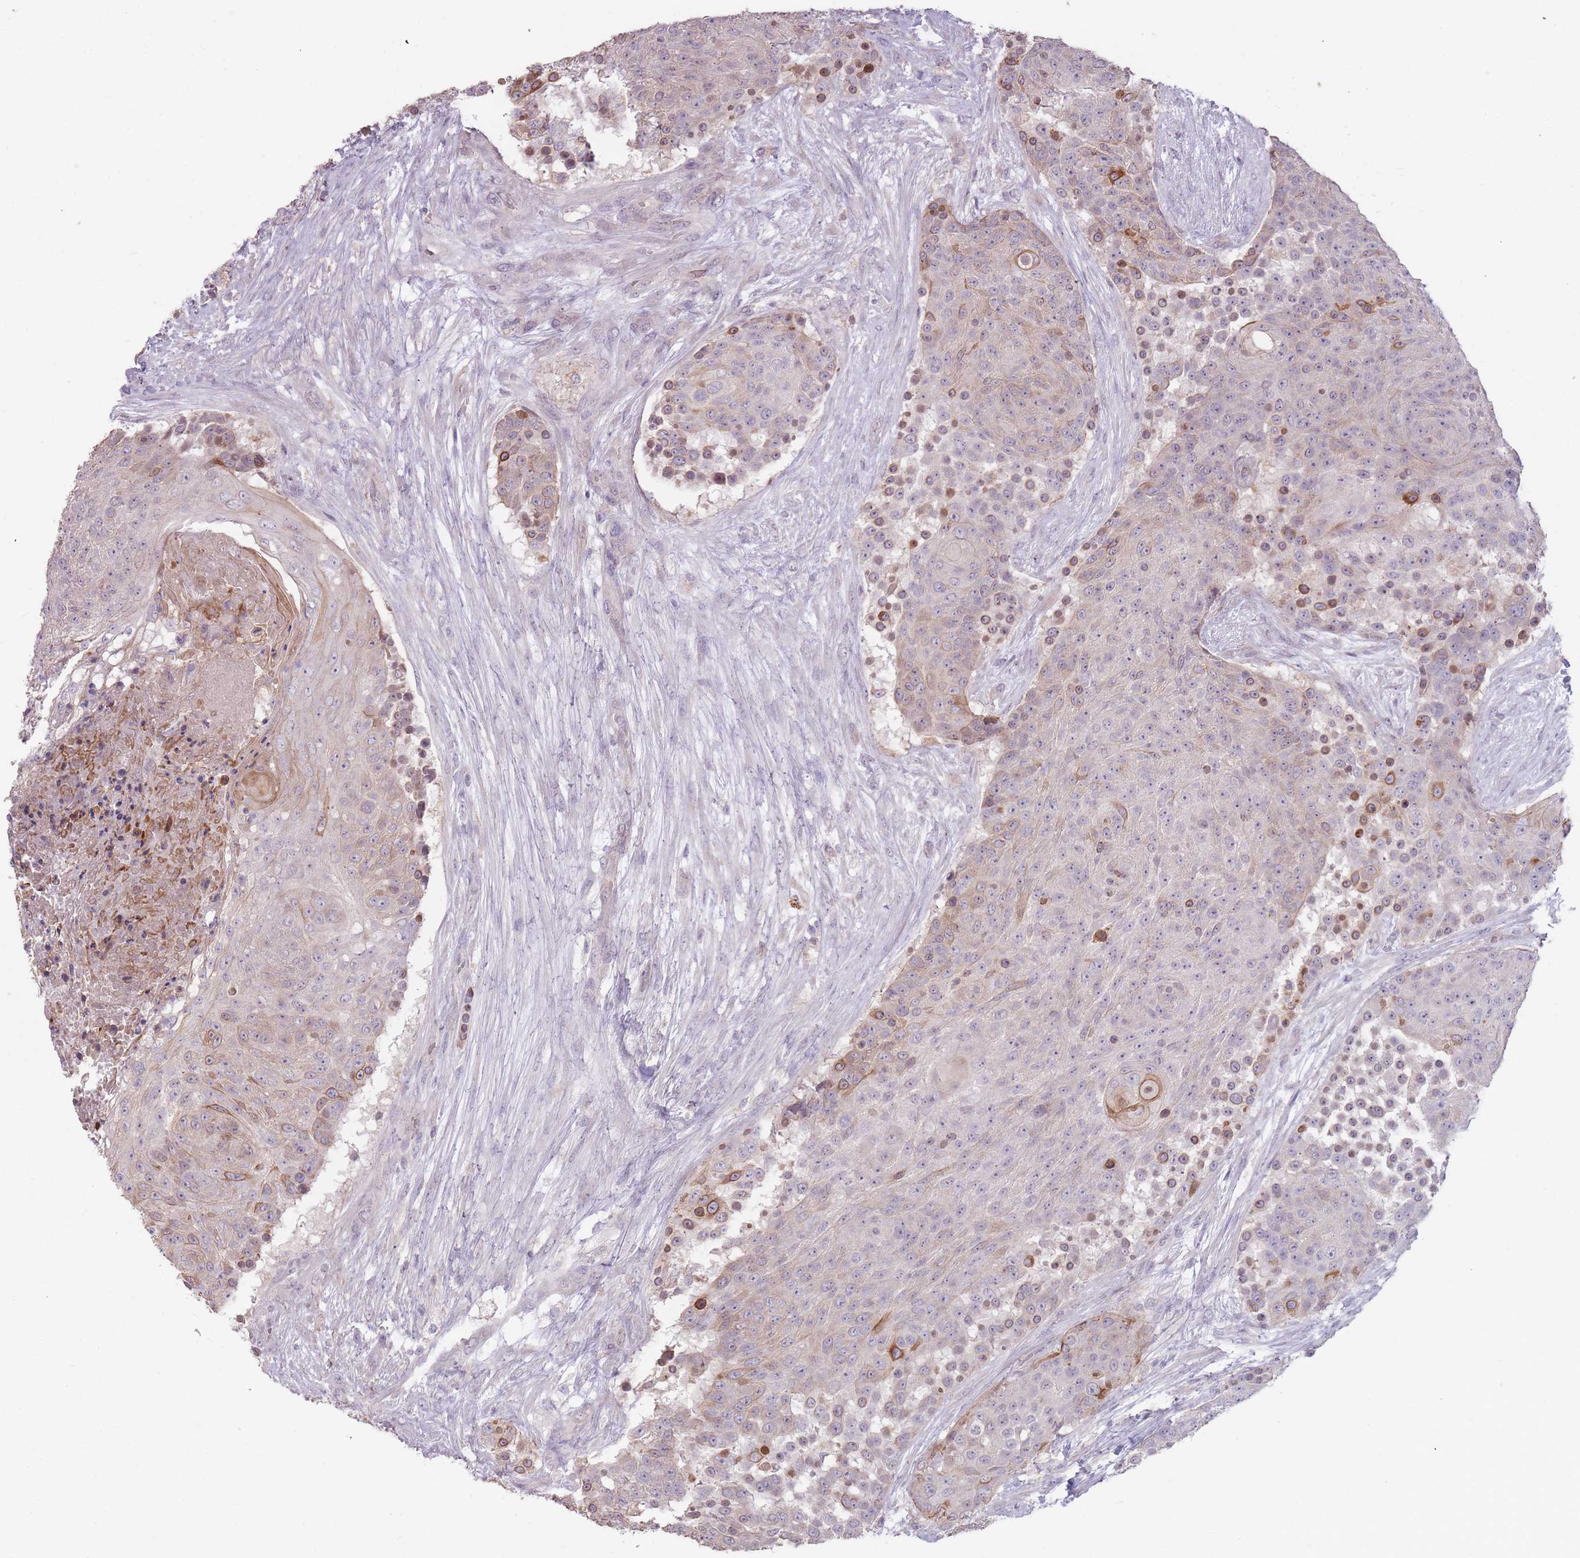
{"staining": {"intensity": "moderate", "quantity": "25%-75%", "location": "cytoplasmic/membranous"}, "tissue": "urothelial cancer", "cell_type": "Tumor cells", "image_type": "cancer", "snomed": [{"axis": "morphology", "description": "Urothelial carcinoma, High grade"}, {"axis": "topography", "description": "Urinary bladder"}], "caption": "Human urothelial carcinoma (high-grade) stained for a protein (brown) shows moderate cytoplasmic/membranous positive expression in about 25%-75% of tumor cells.", "gene": "TET3", "patient": {"sex": "female", "age": 63}}